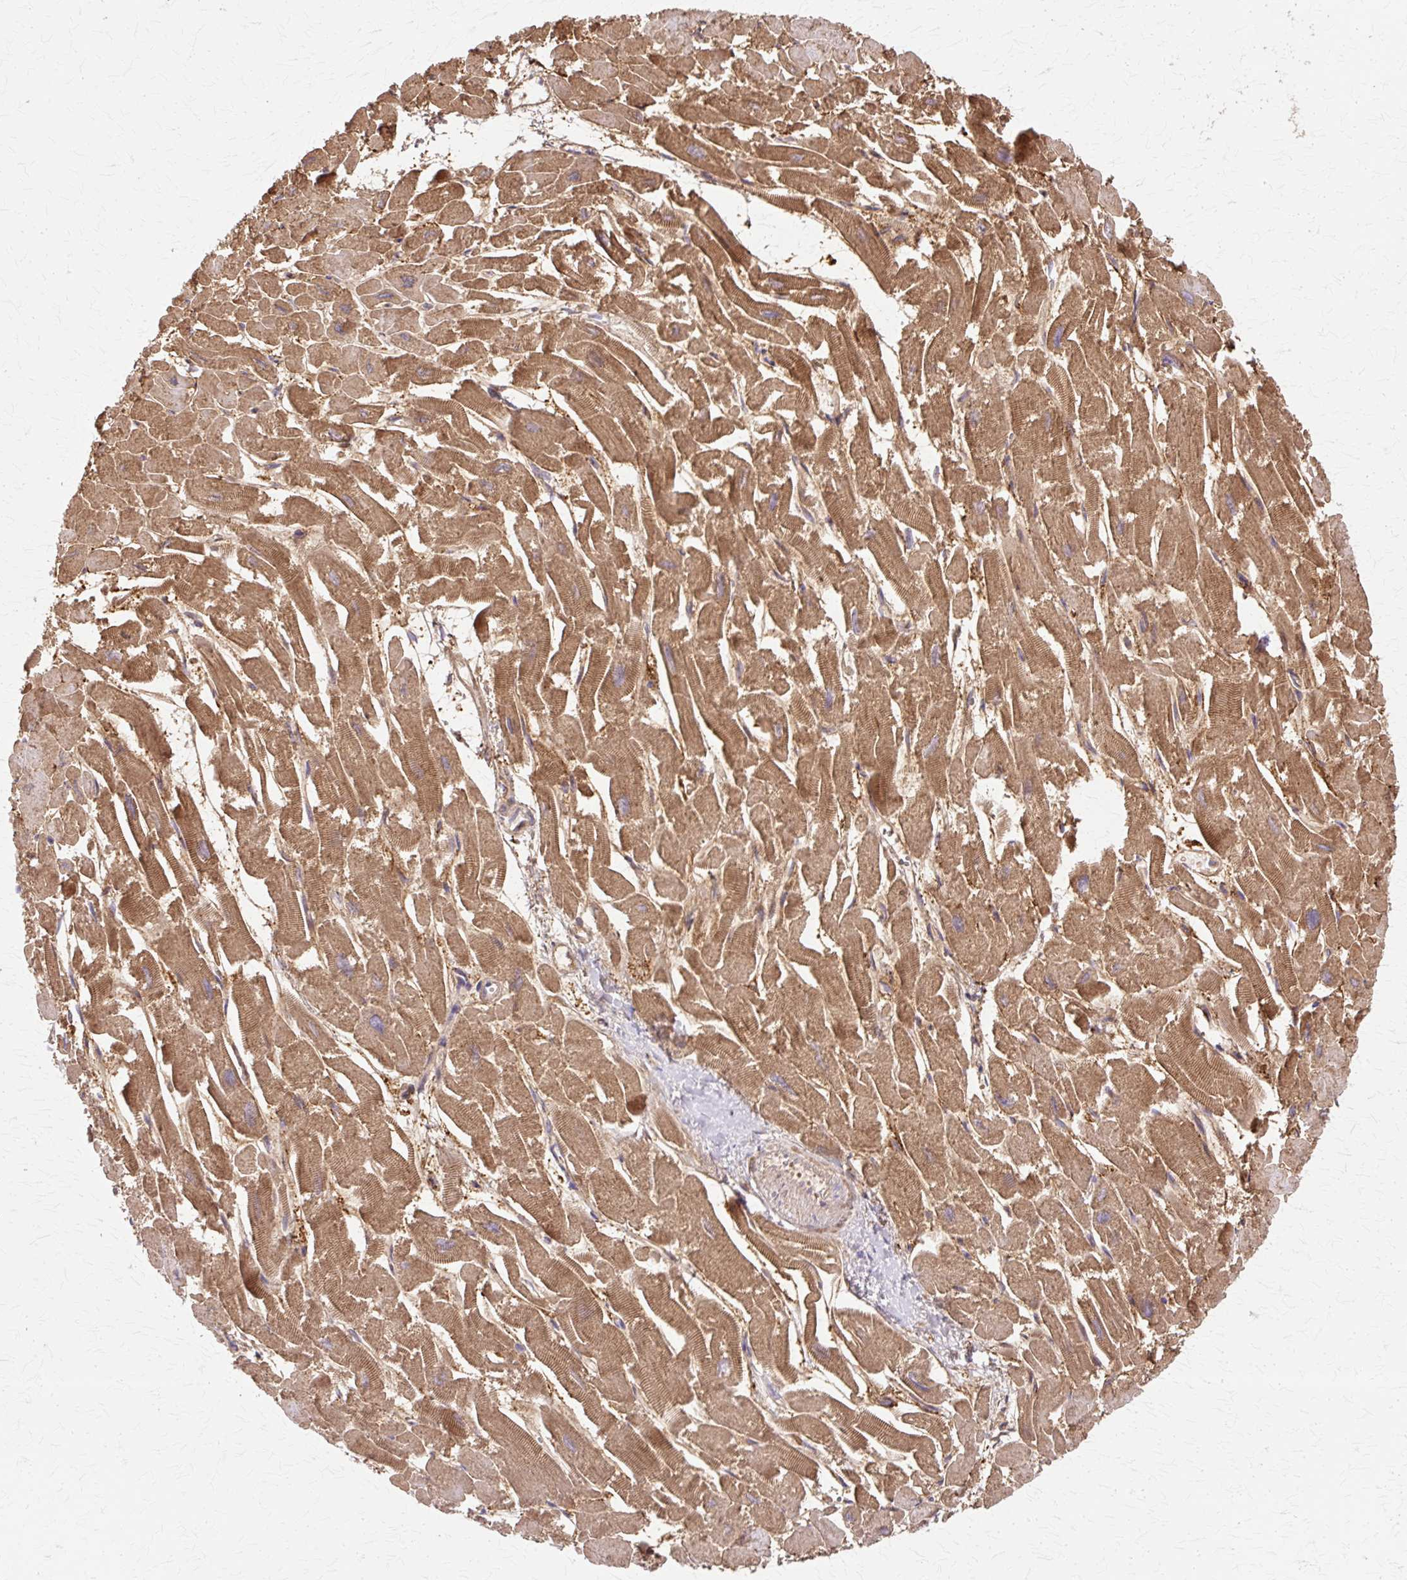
{"staining": {"intensity": "strong", "quantity": ">75%", "location": "cytoplasmic/membranous"}, "tissue": "heart muscle", "cell_type": "Cardiomyocytes", "image_type": "normal", "snomed": [{"axis": "morphology", "description": "Normal tissue, NOS"}, {"axis": "topography", "description": "Heart"}], "caption": "Brown immunohistochemical staining in normal human heart muscle demonstrates strong cytoplasmic/membranous staining in about >75% of cardiomyocytes.", "gene": "COPB1", "patient": {"sex": "male", "age": 54}}